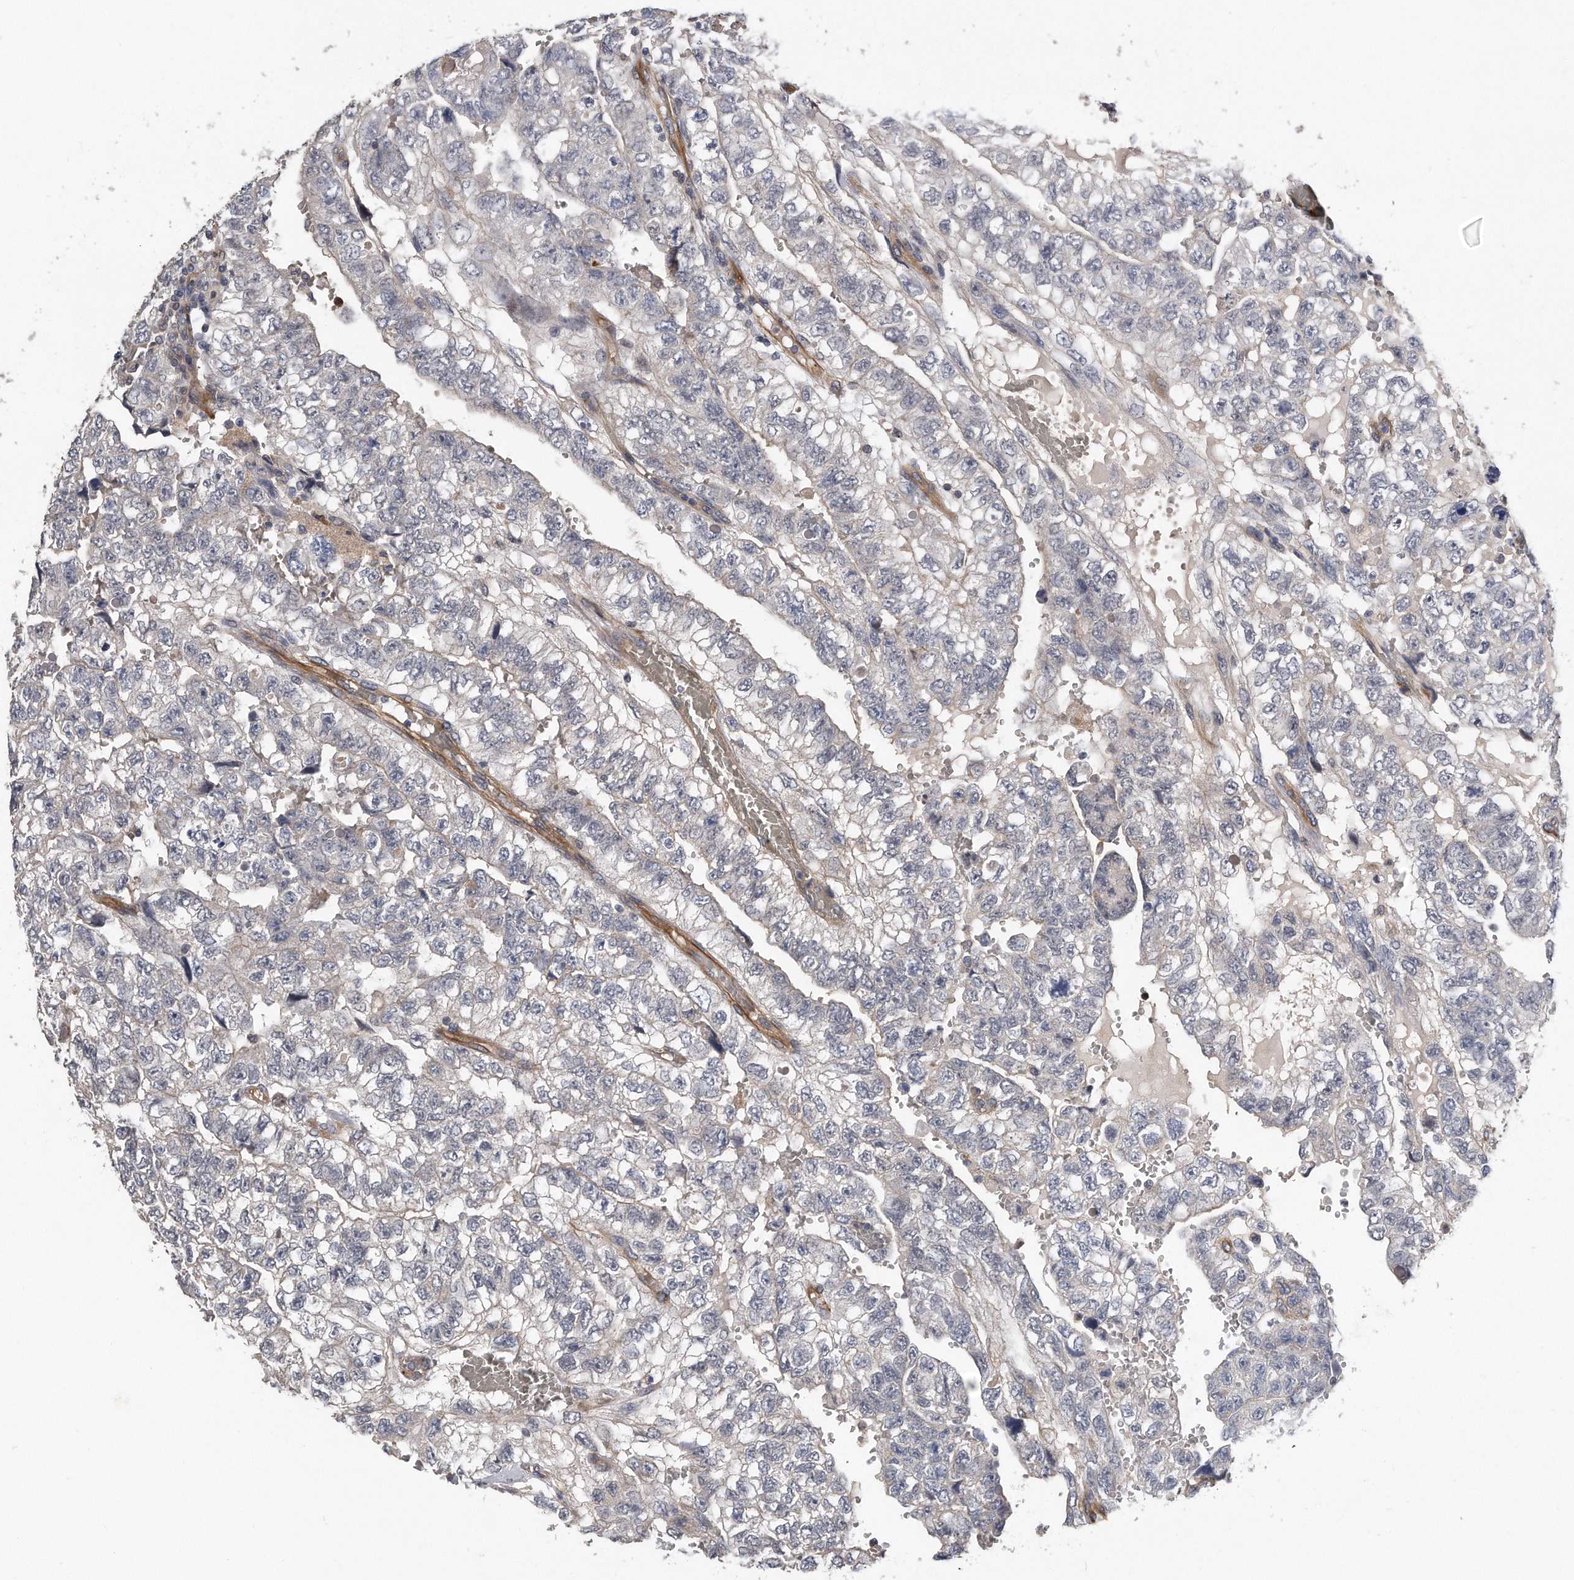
{"staining": {"intensity": "negative", "quantity": "none", "location": "none"}, "tissue": "testis cancer", "cell_type": "Tumor cells", "image_type": "cancer", "snomed": [{"axis": "morphology", "description": "Carcinoma, Embryonal, NOS"}, {"axis": "topography", "description": "Testis"}], "caption": "Human testis cancer (embryonal carcinoma) stained for a protein using immunohistochemistry (IHC) exhibits no expression in tumor cells.", "gene": "GPC1", "patient": {"sex": "male", "age": 36}}